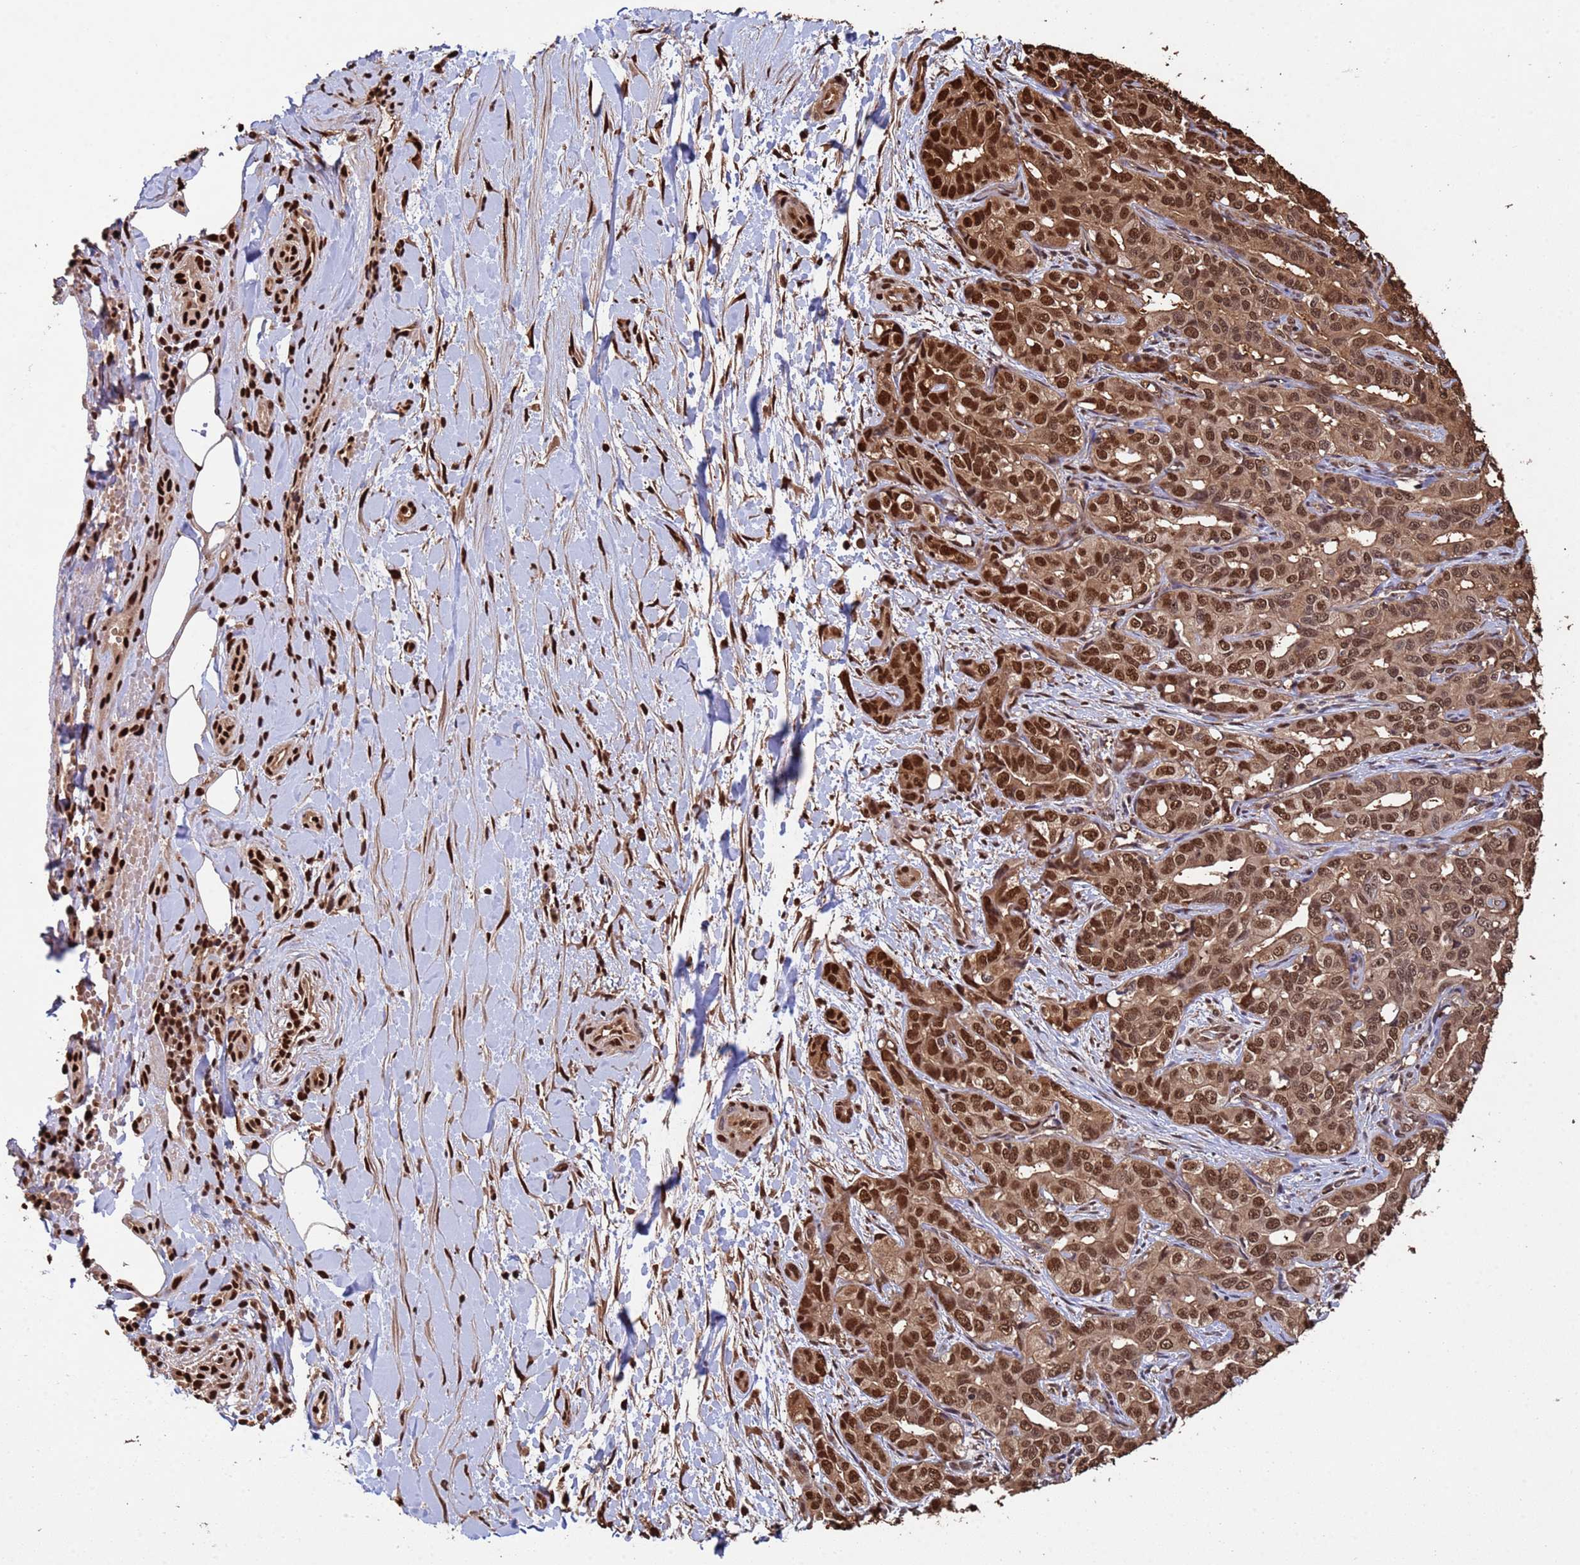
{"staining": {"intensity": "moderate", "quantity": ">75%", "location": "nuclear"}, "tissue": "liver cancer", "cell_type": "Tumor cells", "image_type": "cancer", "snomed": [{"axis": "morphology", "description": "Cholangiocarcinoma"}, {"axis": "topography", "description": "Liver"}], "caption": "A medium amount of moderate nuclear positivity is appreciated in approximately >75% of tumor cells in cholangiocarcinoma (liver) tissue.", "gene": "SUMO4", "patient": {"sex": "male", "age": 59}}